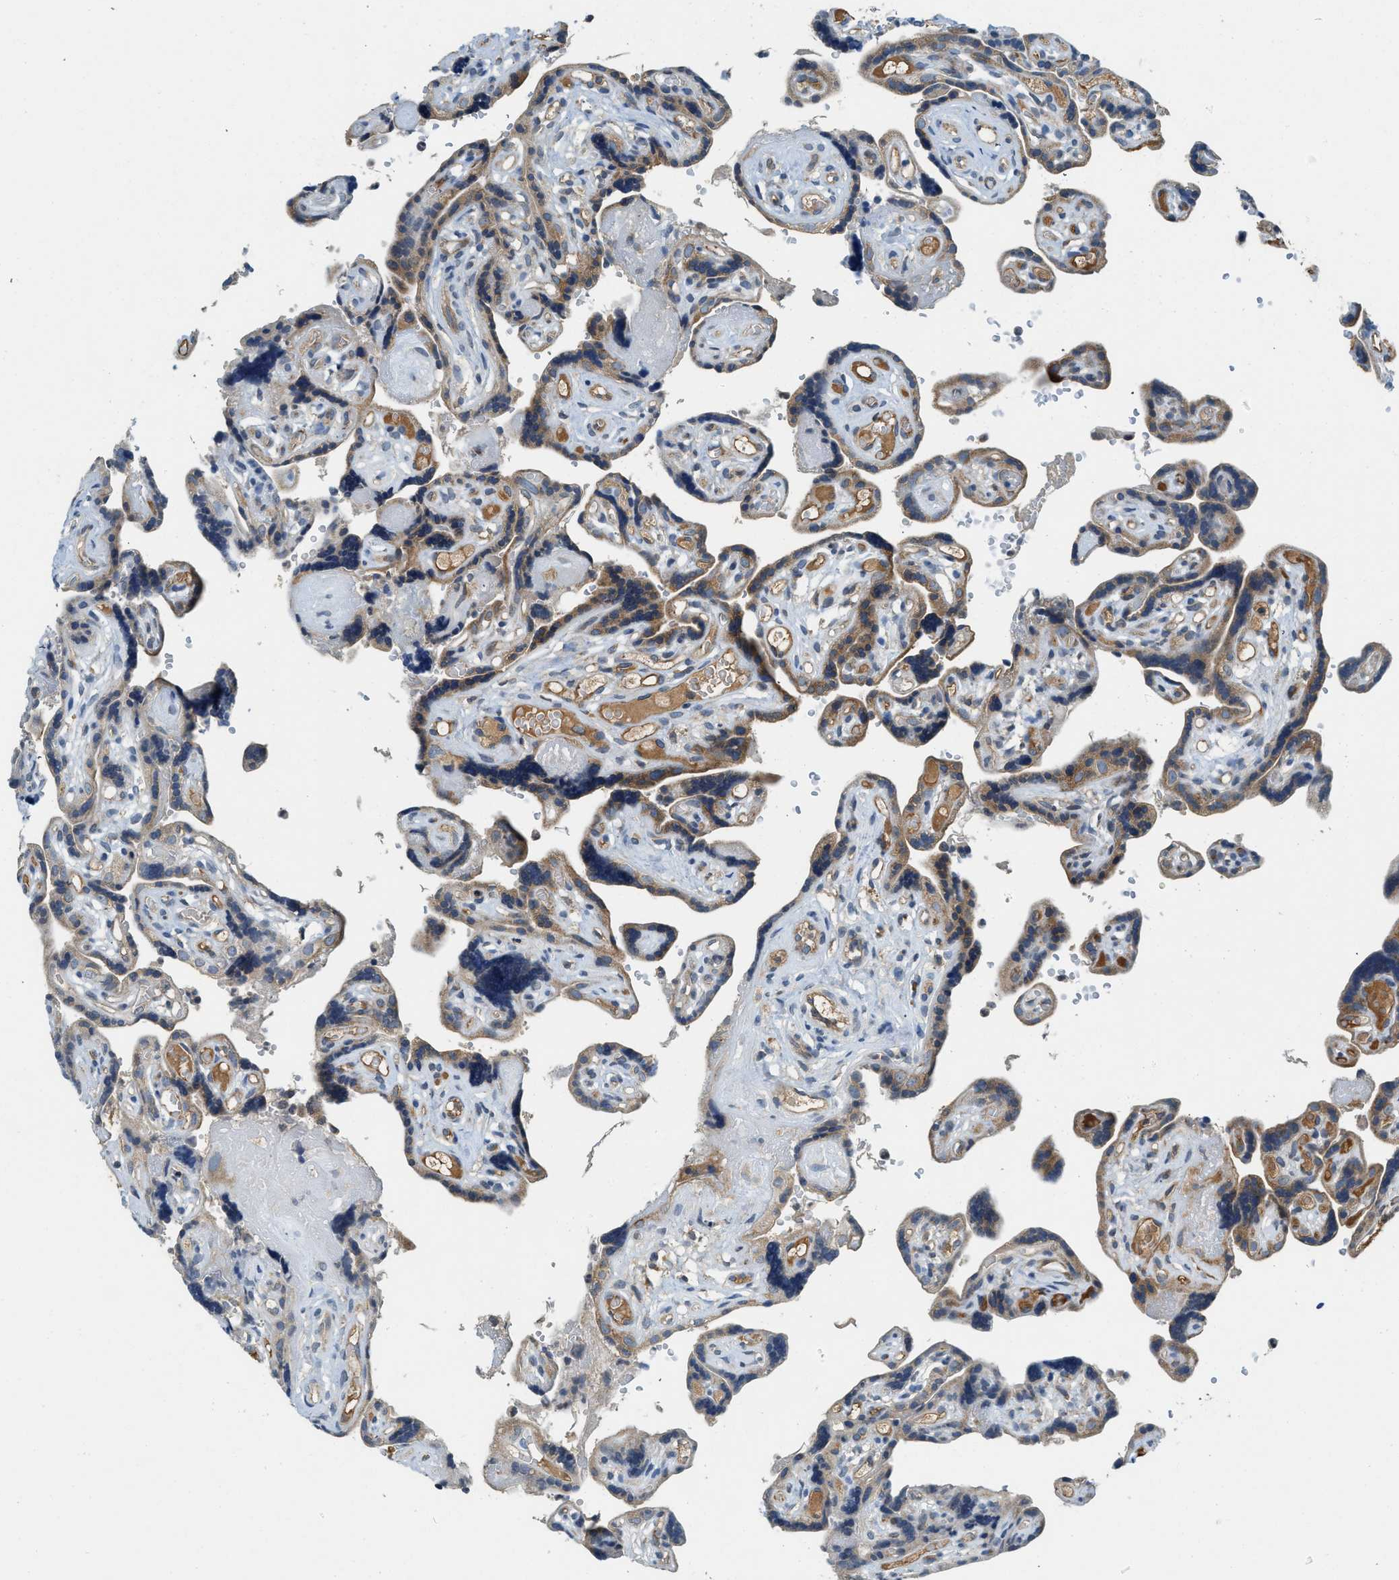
{"staining": {"intensity": "moderate", "quantity": ">75%", "location": "cytoplasmic/membranous"}, "tissue": "placenta", "cell_type": "Decidual cells", "image_type": "normal", "snomed": [{"axis": "morphology", "description": "Normal tissue, NOS"}, {"axis": "topography", "description": "Placenta"}], "caption": "Protein staining displays moderate cytoplasmic/membranous expression in about >75% of decidual cells in normal placenta. Ihc stains the protein in brown and the nuclei are stained blue.", "gene": "BCAP31", "patient": {"sex": "female", "age": 30}}